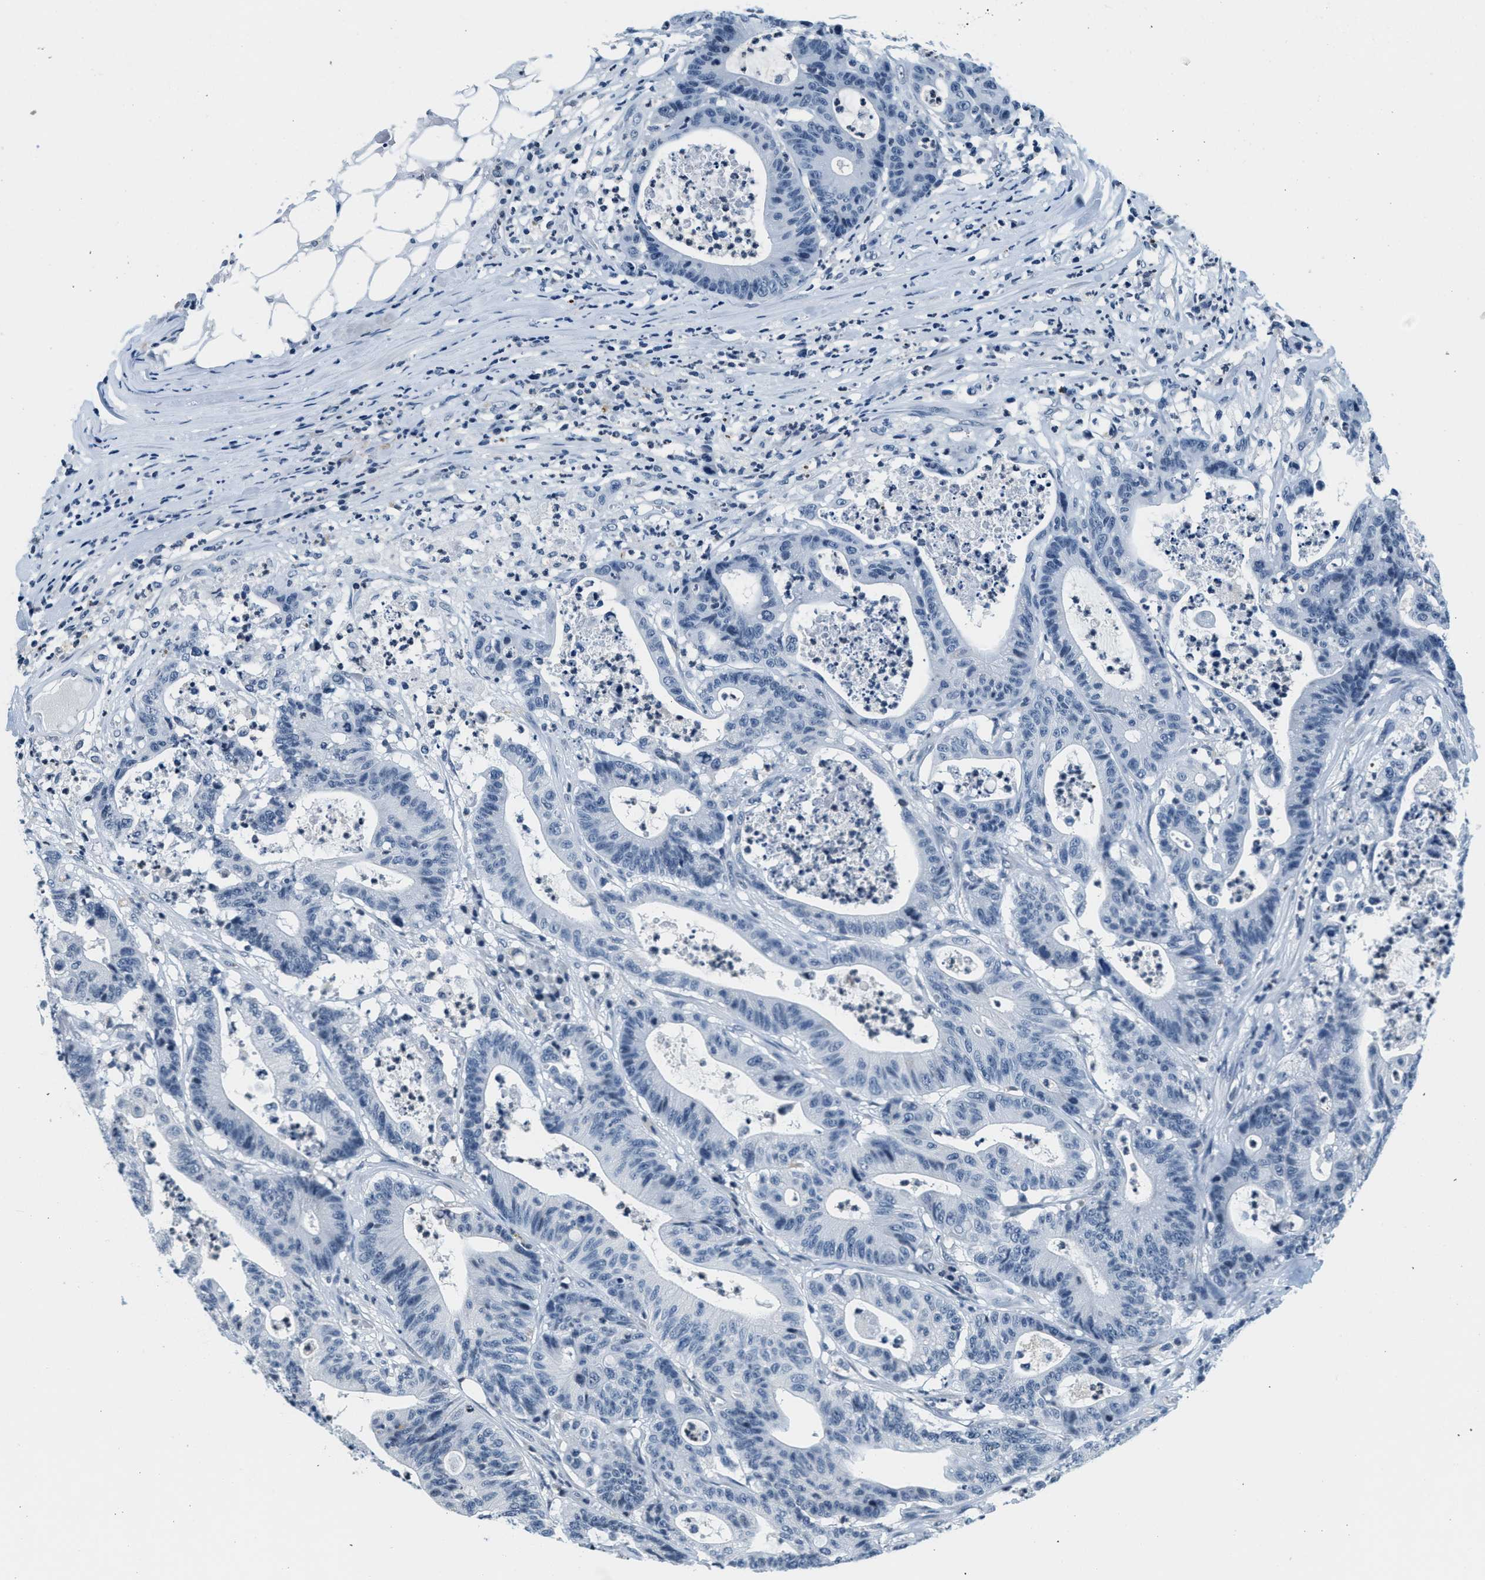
{"staining": {"intensity": "negative", "quantity": "none", "location": "none"}, "tissue": "colorectal cancer", "cell_type": "Tumor cells", "image_type": "cancer", "snomed": [{"axis": "morphology", "description": "Adenocarcinoma, NOS"}, {"axis": "topography", "description": "Colon"}], "caption": "A high-resolution image shows immunohistochemistry (IHC) staining of adenocarcinoma (colorectal), which exhibits no significant positivity in tumor cells. (DAB (3,3'-diaminobenzidine) IHC visualized using brightfield microscopy, high magnification).", "gene": "CA4", "patient": {"sex": "female", "age": 84}}